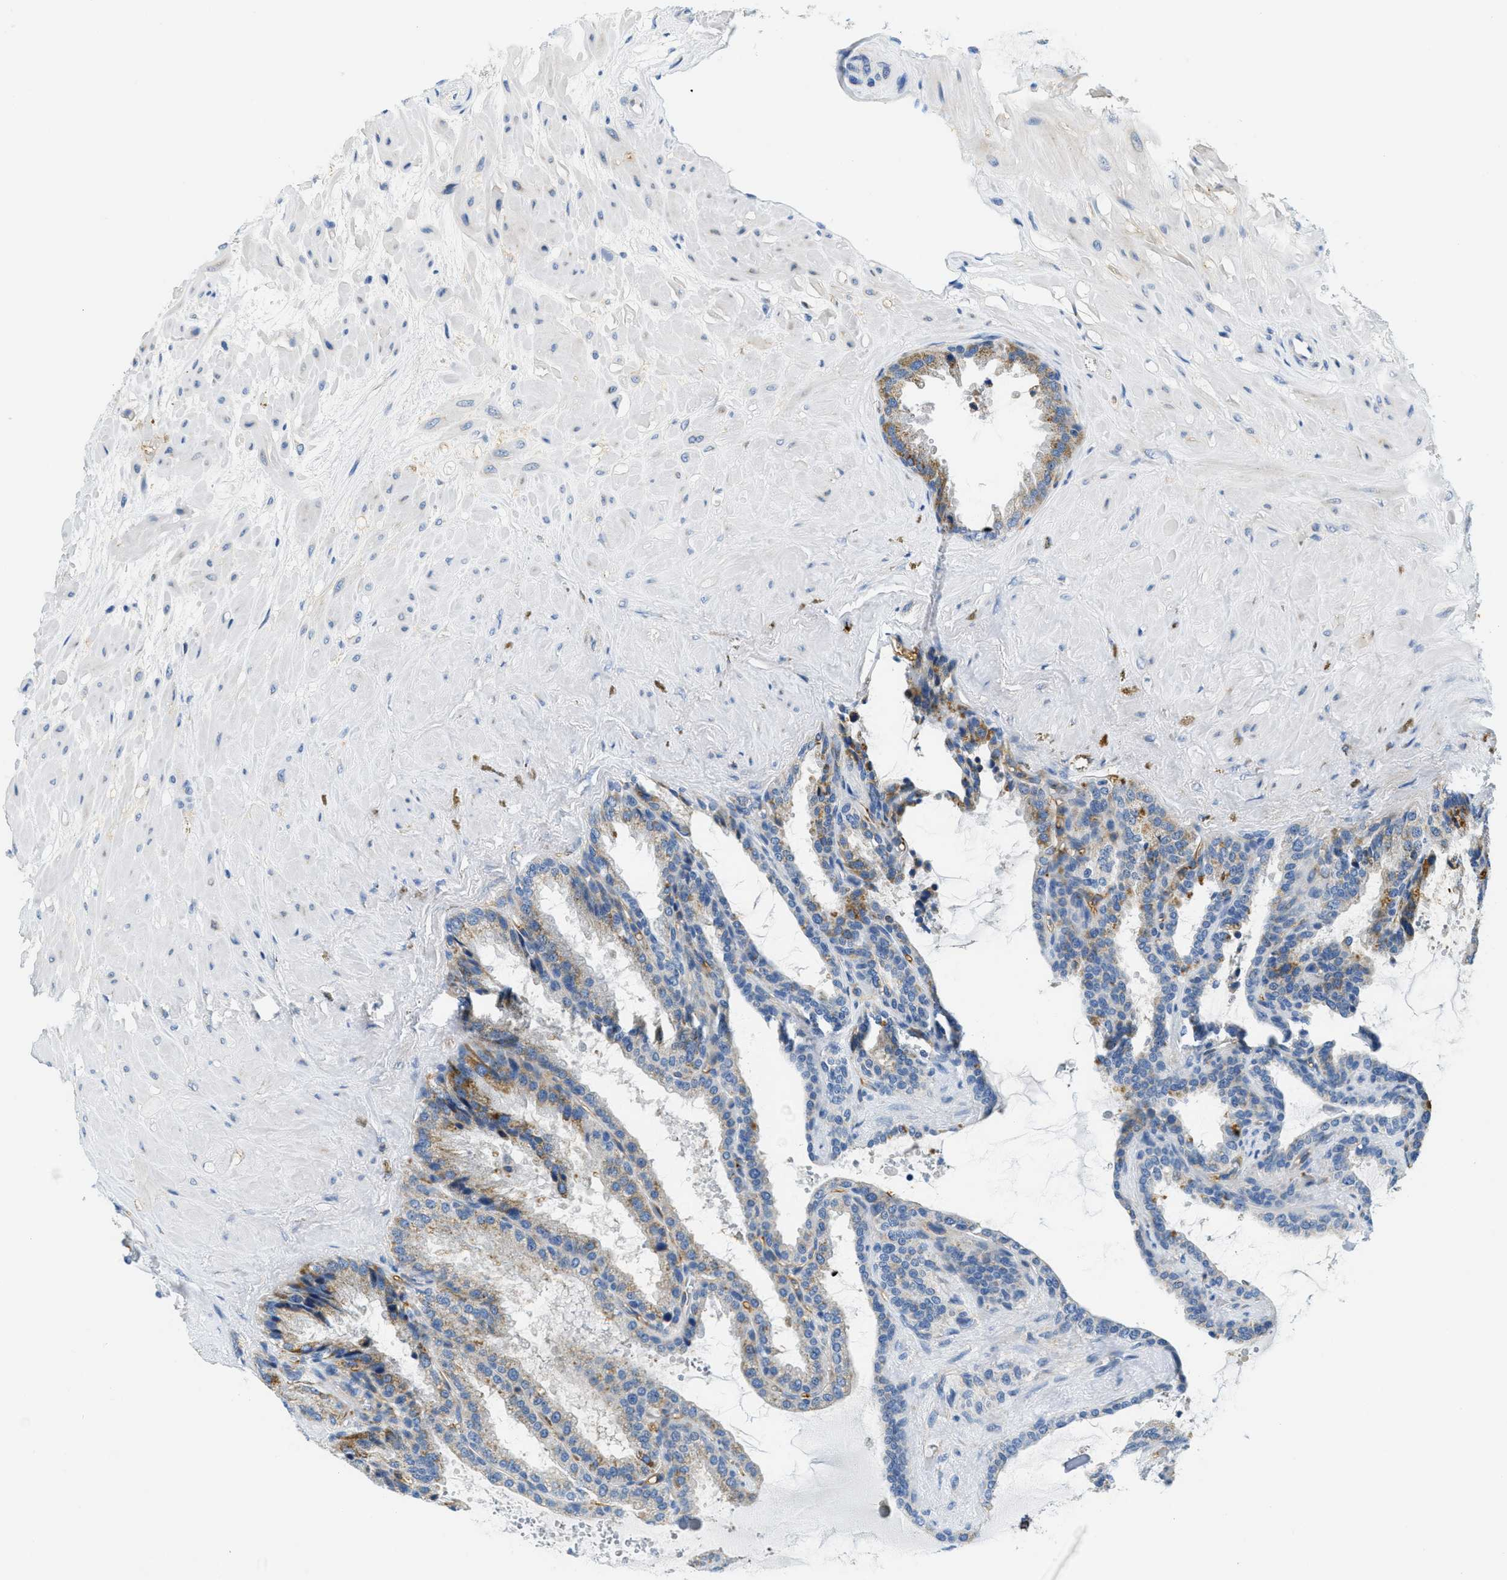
{"staining": {"intensity": "moderate", "quantity": "<25%", "location": "cytoplasmic/membranous"}, "tissue": "seminal vesicle", "cell_type": "Glandular cells", "image_type": "normal", "snomed": [{"axis": "morphology", "description": "Normal tissue, NOS"}, {"axis": "topography", "description": "Seminal veicle"}], "caption": "A brown stain shows moderate cytoplasmic/membranous expression of a protein in glandular cells of benign seminal vesicle. (DAB (3,3'-diaminobenzidine) IHC with brightfield microscopy, high magnification).", "gene": "CA4", "patient": {"sex": "male", "age": 46}}